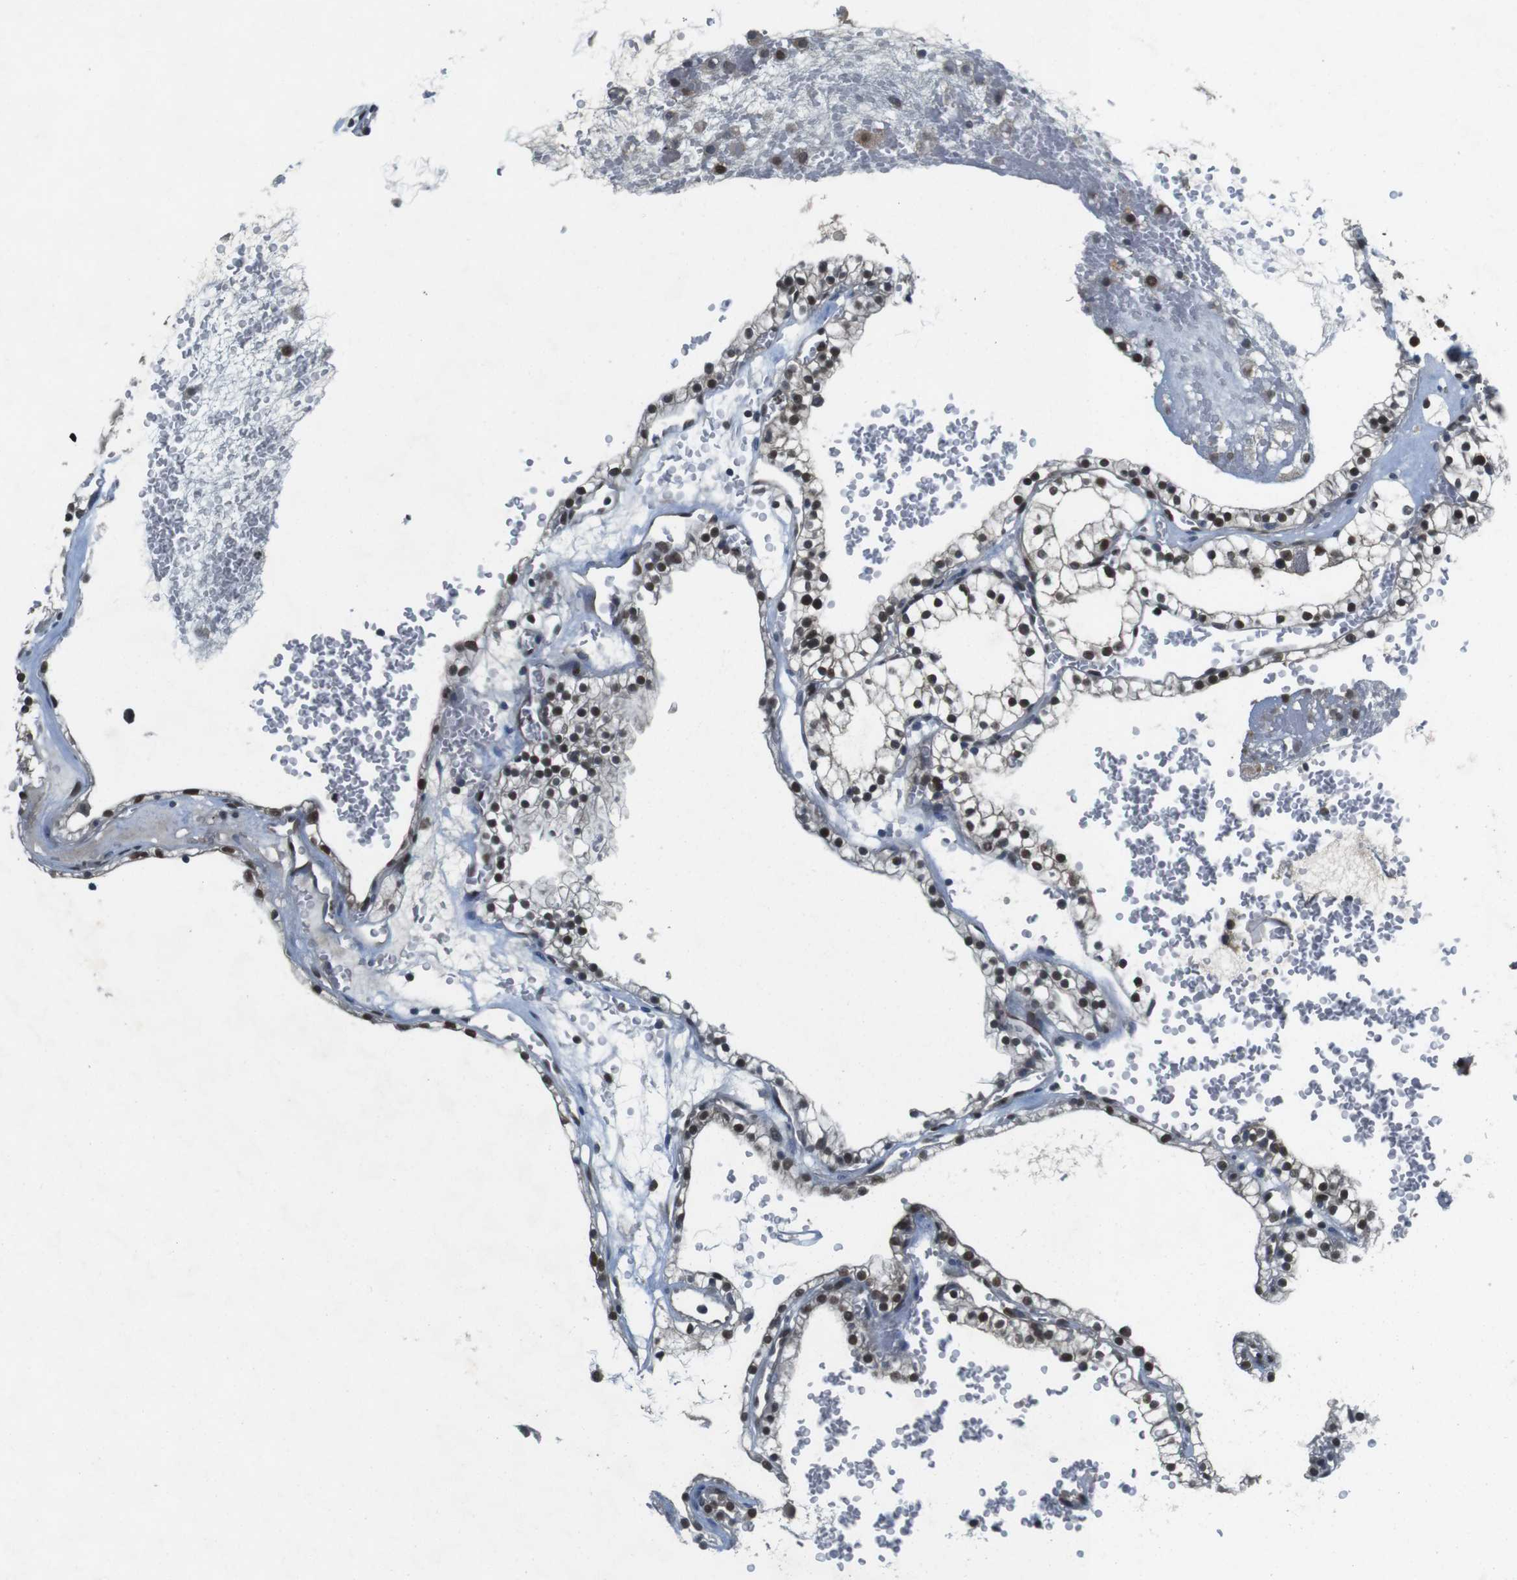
{"staining": {"intensity": "strong", "quantity": ">75%", "location": "nuclear"}, "tissue": "renal cancer", "cell_type": "Tumor cells", "image_type": "cancer", "snomed": [{"axis": "morphology", "description": "Adenocarcinoma, NOS"}, {"axis": "topography", "description": "Kidney"}], "caption": "The image displays immunohistochemical staining of renal adenocarcinoma. There is strong nuclear staining is present in approximately >75% of tumor cells.", "gene": "MAPKAPK5", "patient": {"sex": "female", "age": 41}}